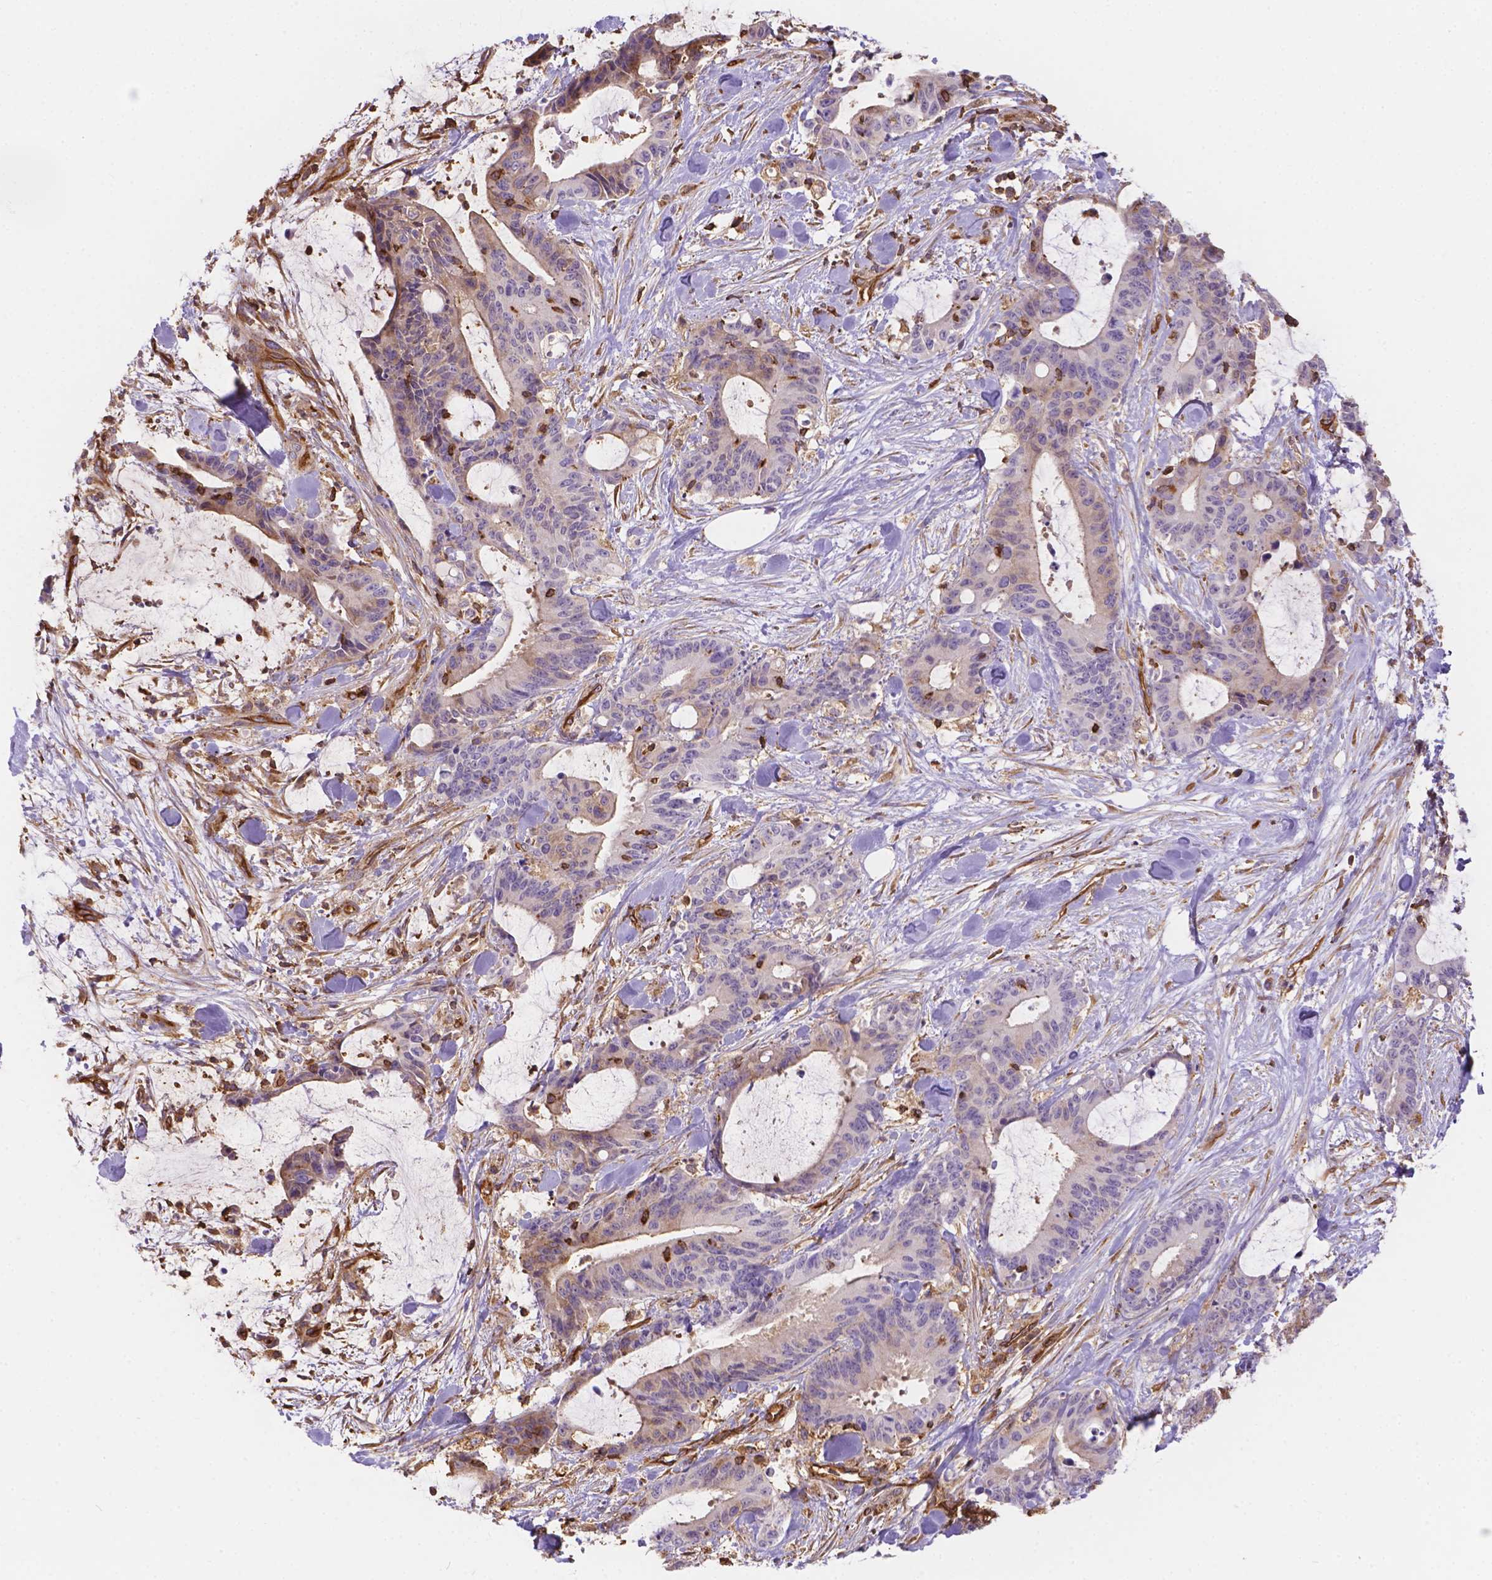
{"staining": {"intensity": "weak", "quantity": "<25%", "location": "cytoplasmic/membranous"}, "tissue": "liver cancer", "cell_type": "Tumor cells", "image_type": "cancer", "snomed": [{"axis": "morphology", "description": "Cholangiocarcinoma"}, {"axis": "topography", "description": "Liver"}], "caption": "Liver cancer was stained to show a protein in brown. There is no significant positivity in tumor cells.", "gene": "DMWD", "patient": {"sex": "female", "age": 73}}